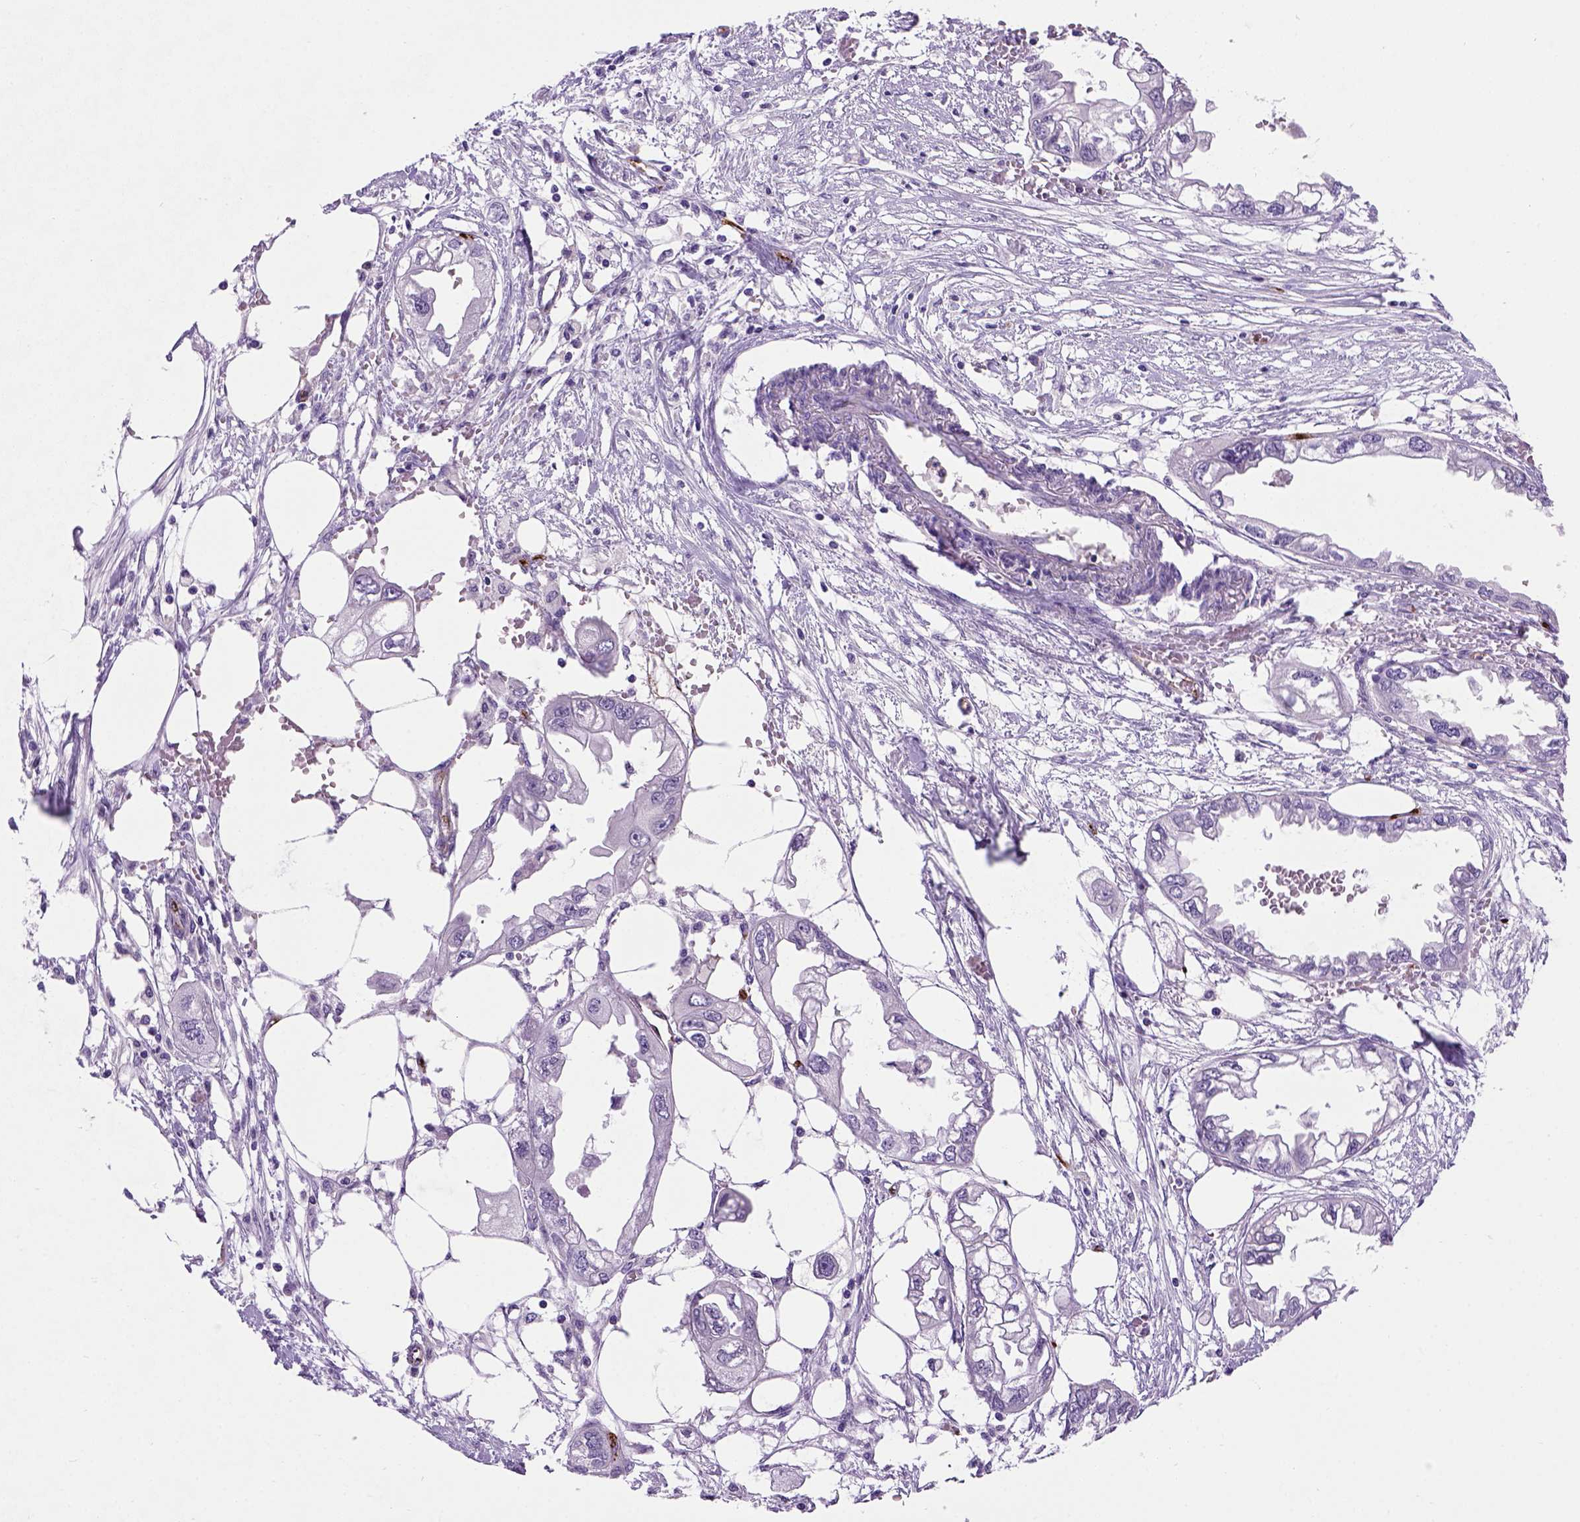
{"staining": {"intensity": "negative", "quantity": "none", "location": "none"}, "tissue": "endometrial cancer", "cell_type": "Tumor cells", "image_type": "cancer", "snomed": [{"axis": "morphology", "description": "Adenocarcinoma, NOS"}, {"axis": "morphology", "description": "Adenocarcinoma, metastatic, NOS"}, {"axis": "topography", "description": "Adipose tissue"}, {"axis": "topography", "description": "Endometrium"}], "caption": "A high-resolution histopathology image shows IHC staining of adenocarcinoma (endometrial), which exhibits no significant positivity in tumor cells.", "gene": "VWF", "patient": {"sex": "female", "age": 67}}